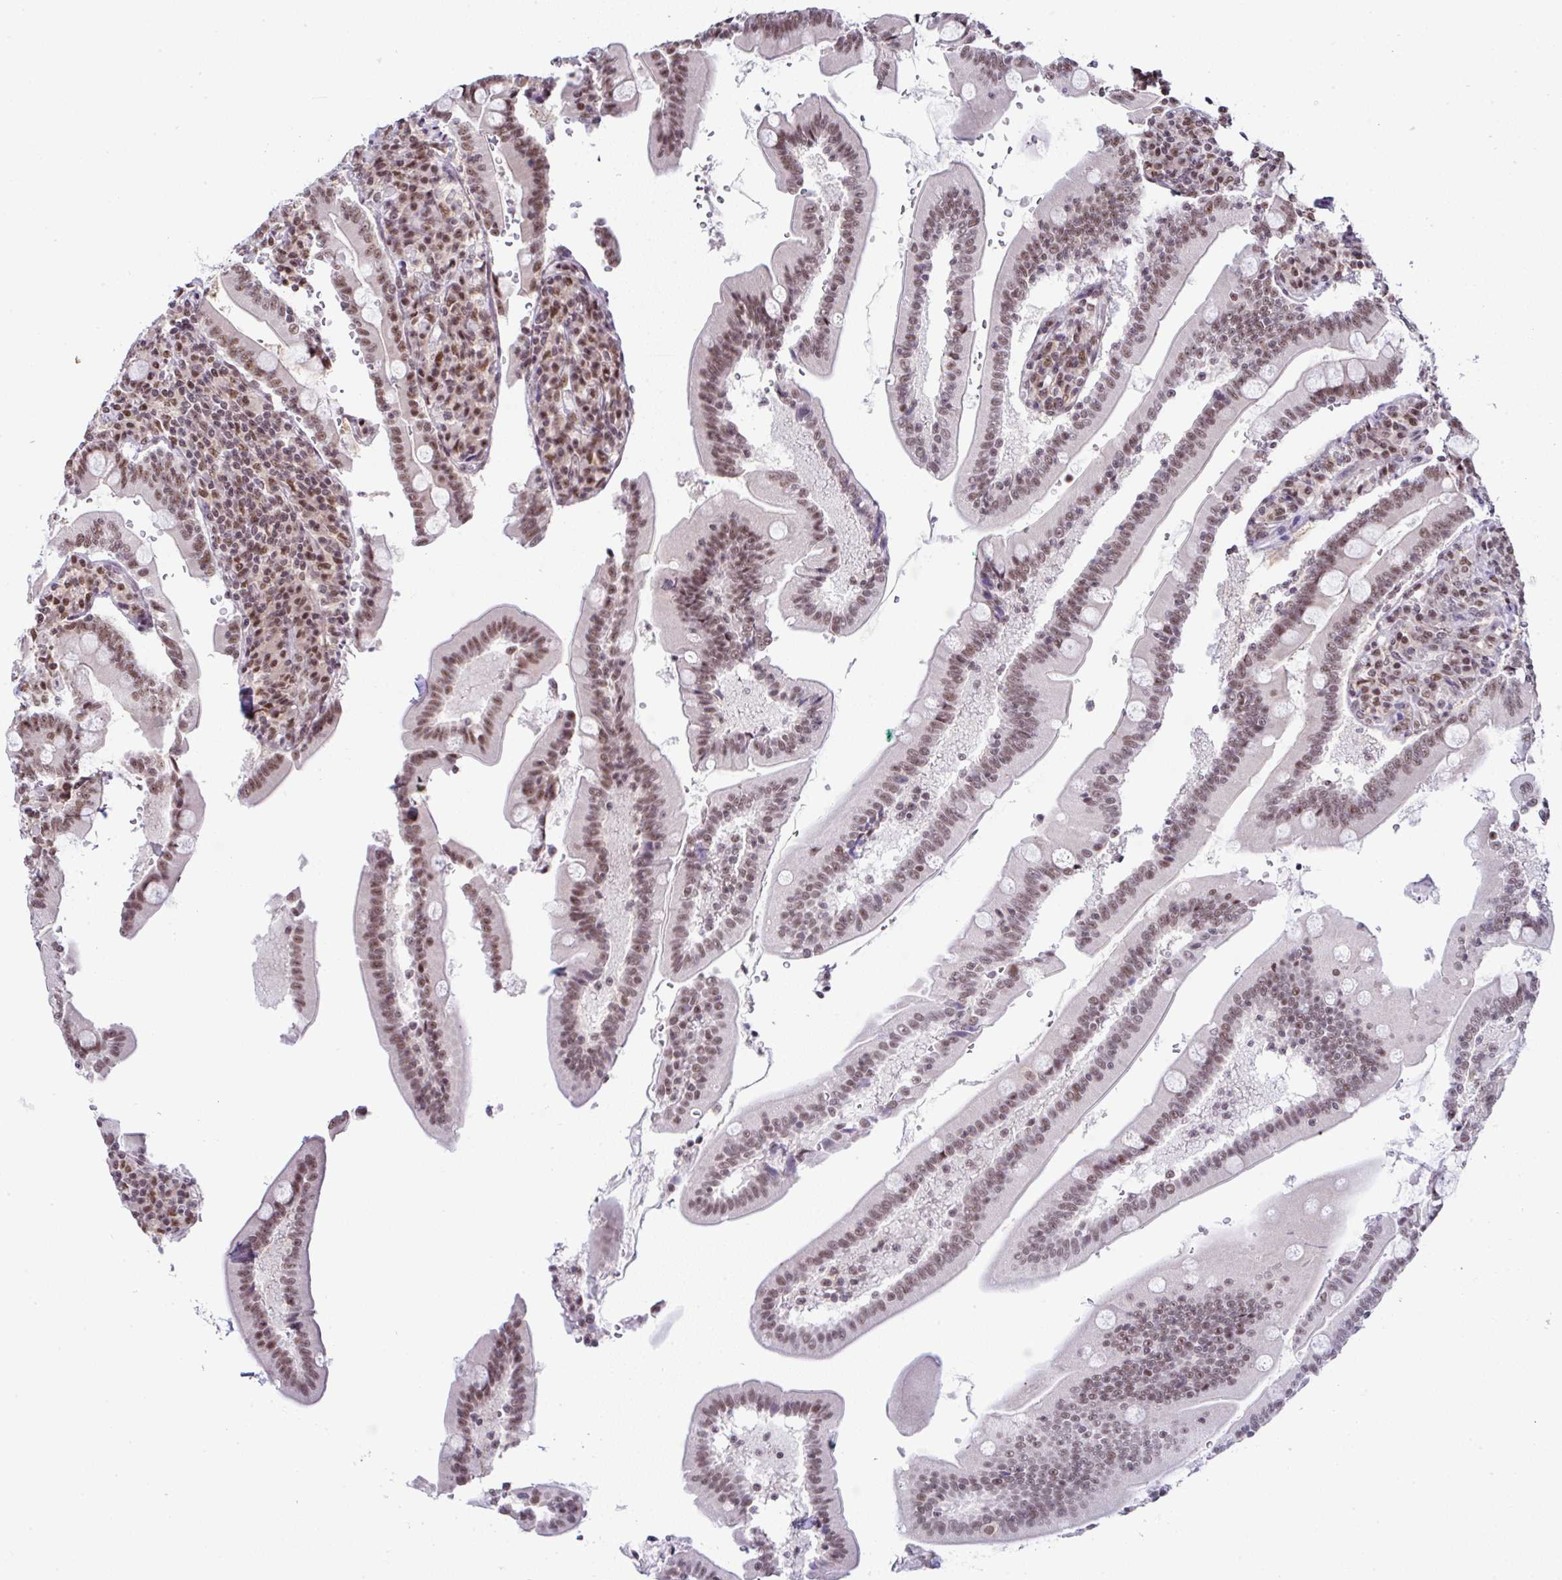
{"staining": {"intensity": "moderate", "quantity": ">75%", "location": "nuclear"}, "tissue": "duodenum", "cell_type": "Glandular cells", "image_type": "normal", "snomed": [{"axis": "morphology", "description": "Normal tissue, NOS"}, {"axis": "topography", "description": "Duodenum"}], "caption": "DAB immunohistochemical staining of normal human duodenum reveals moderate nuclear protein positivity in about >75% of glandular cells.", "gene": "PTPN2", "patient": {"sex": "female", "age": 67}}